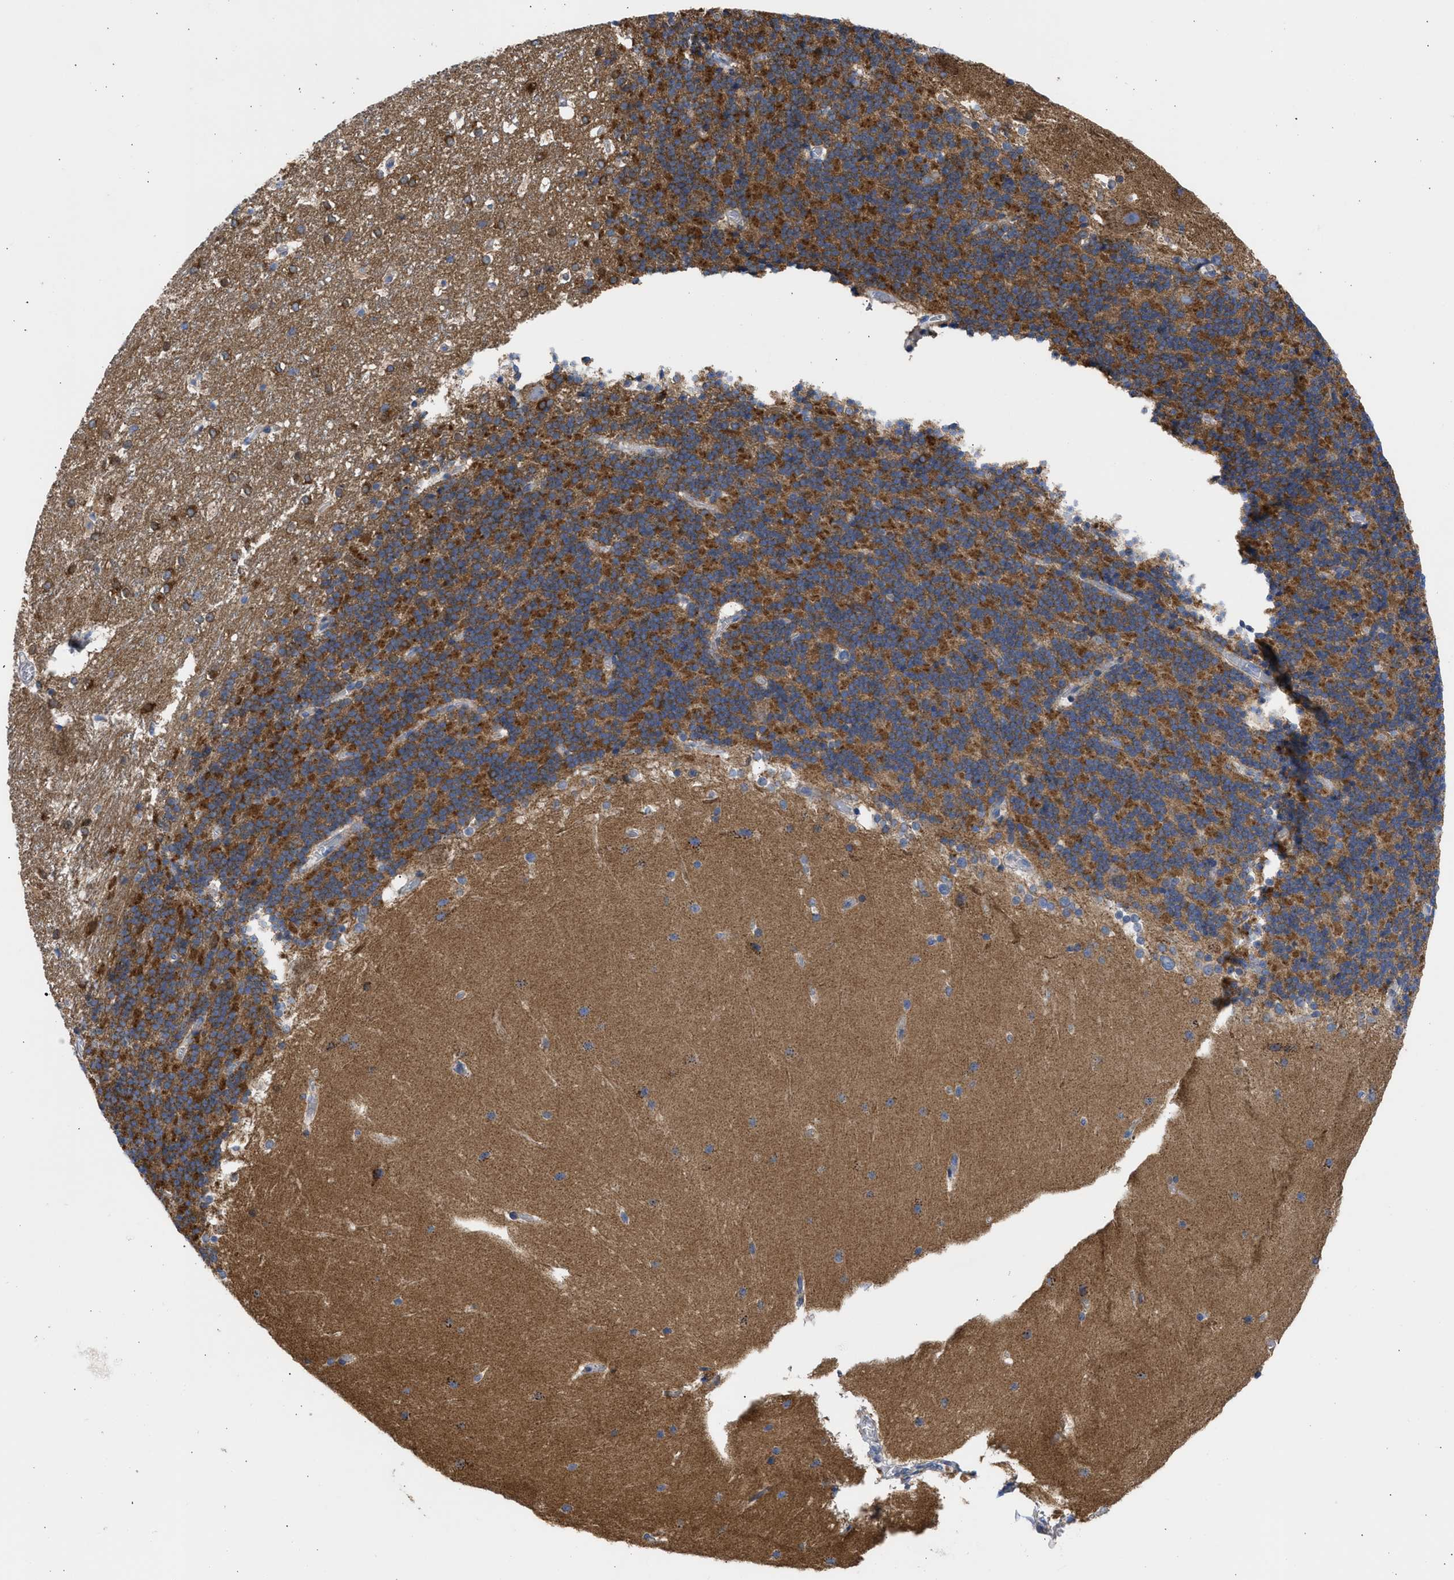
{"staining": {"intensity": "strong", "quantity": ">75%", "location": "cytoplasmic/membranous"}, "tissue": "cerebellum", "cell_type": "Cells in granular layer", "image_type": "normal", "snomed": [{"axis": "morphology", "description": "Normal tissue, NOS"}, {"axis": "topography", "description": "Cerebellum"}], "caption": "This histopathology image shows immunohistochemistry staining of unremarkable human cerebellum, with high strong cytoplasmic/membranous positivity in about >75% of cells in granular layer.", "gene": "BTG3", "patient": {"sex": "female", "age": 19}}